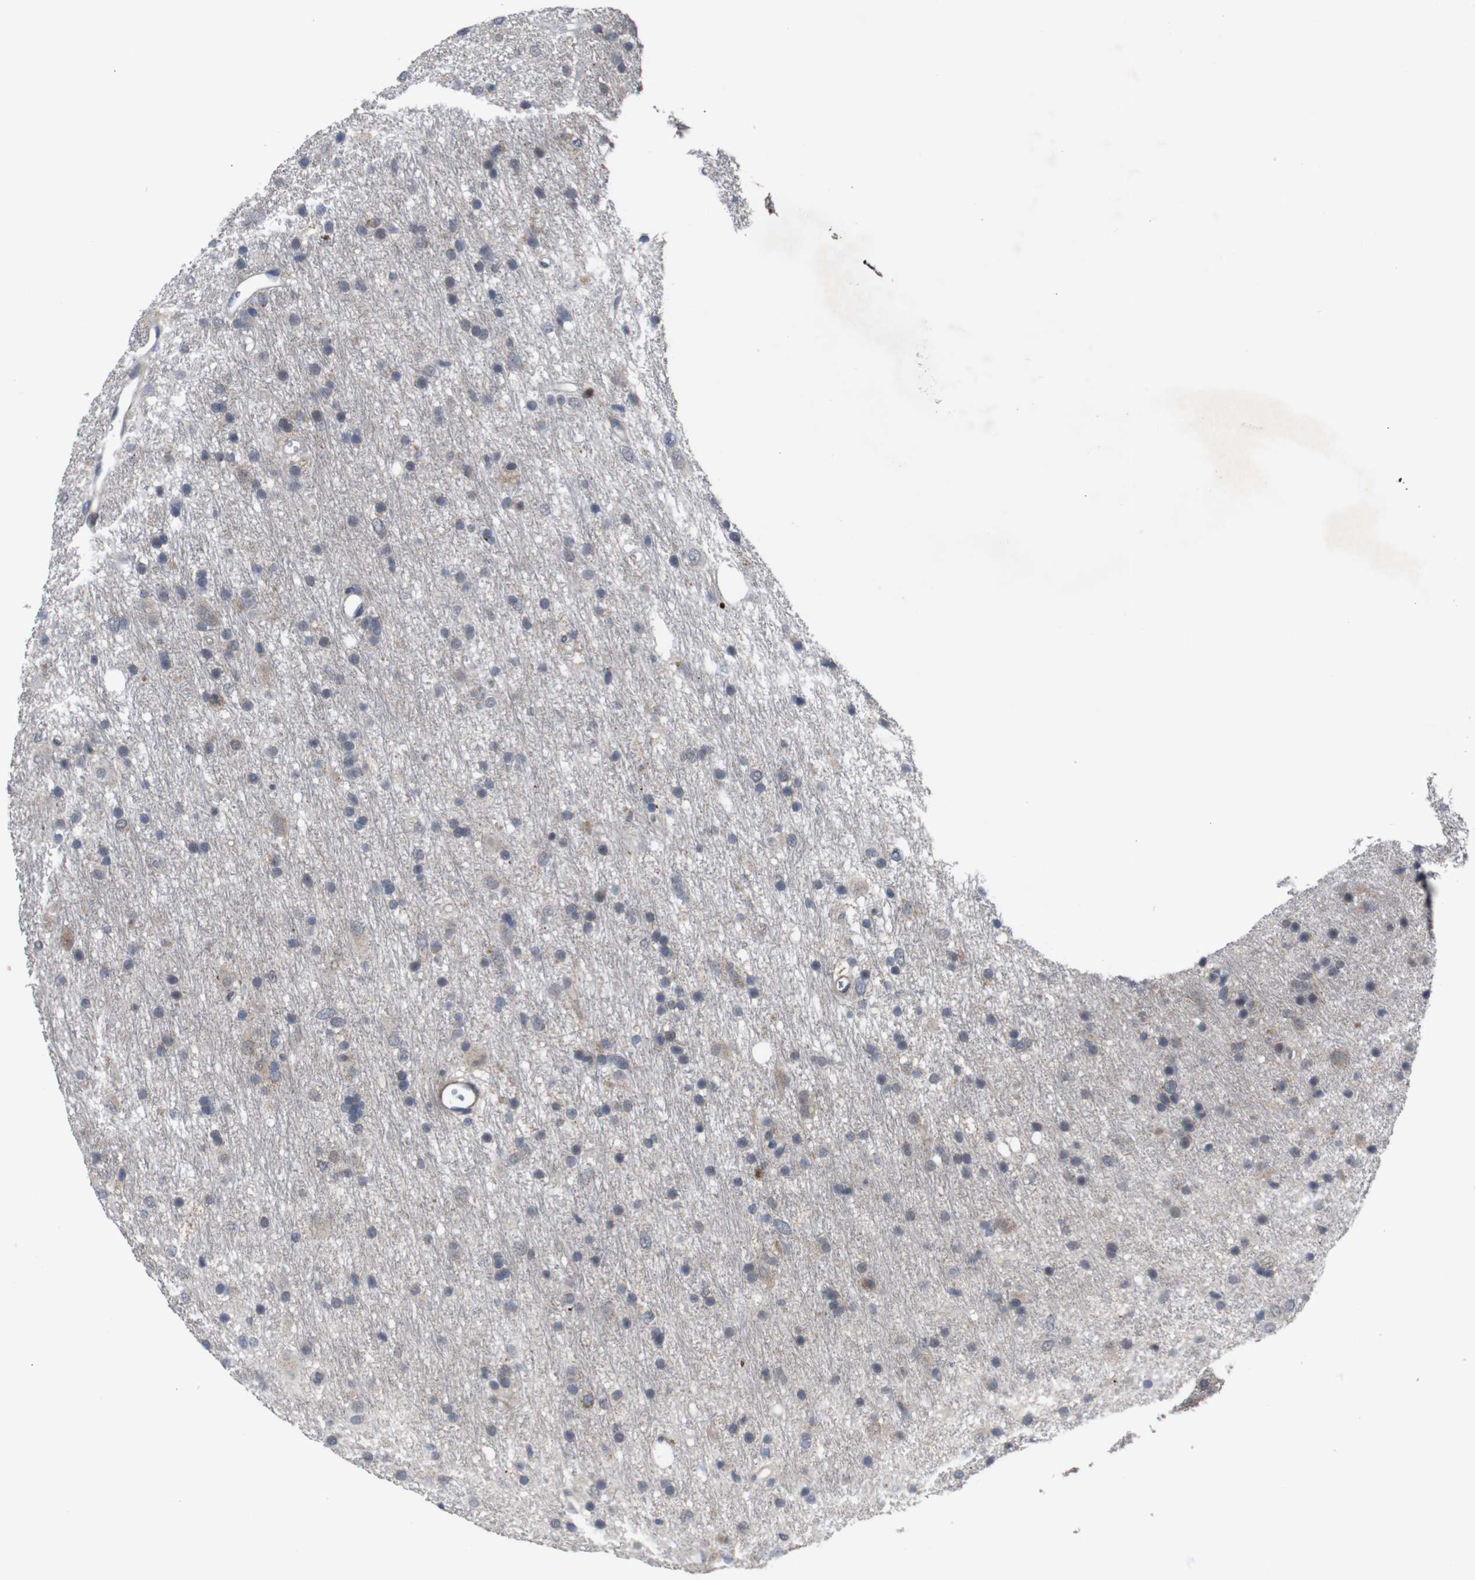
{"staining": {"intensity": "weak", "quantity": "<25%", "location": "cytoplasmic/membranous"}, "tissue": "glioma", "cell_type": "Tumor cells", "image_type": "cancer", "snomed": [{"axis": "morphology", "description": "Glioma, malignant, Low grade"}, {"axis": "topography", "description": "Brain"}], "caption": "Immunohistochemical staining of glioma shows no significant staining in tumor cells.", "gene": "ATP7B", "patient": {"sex": "male", "age": 77}}